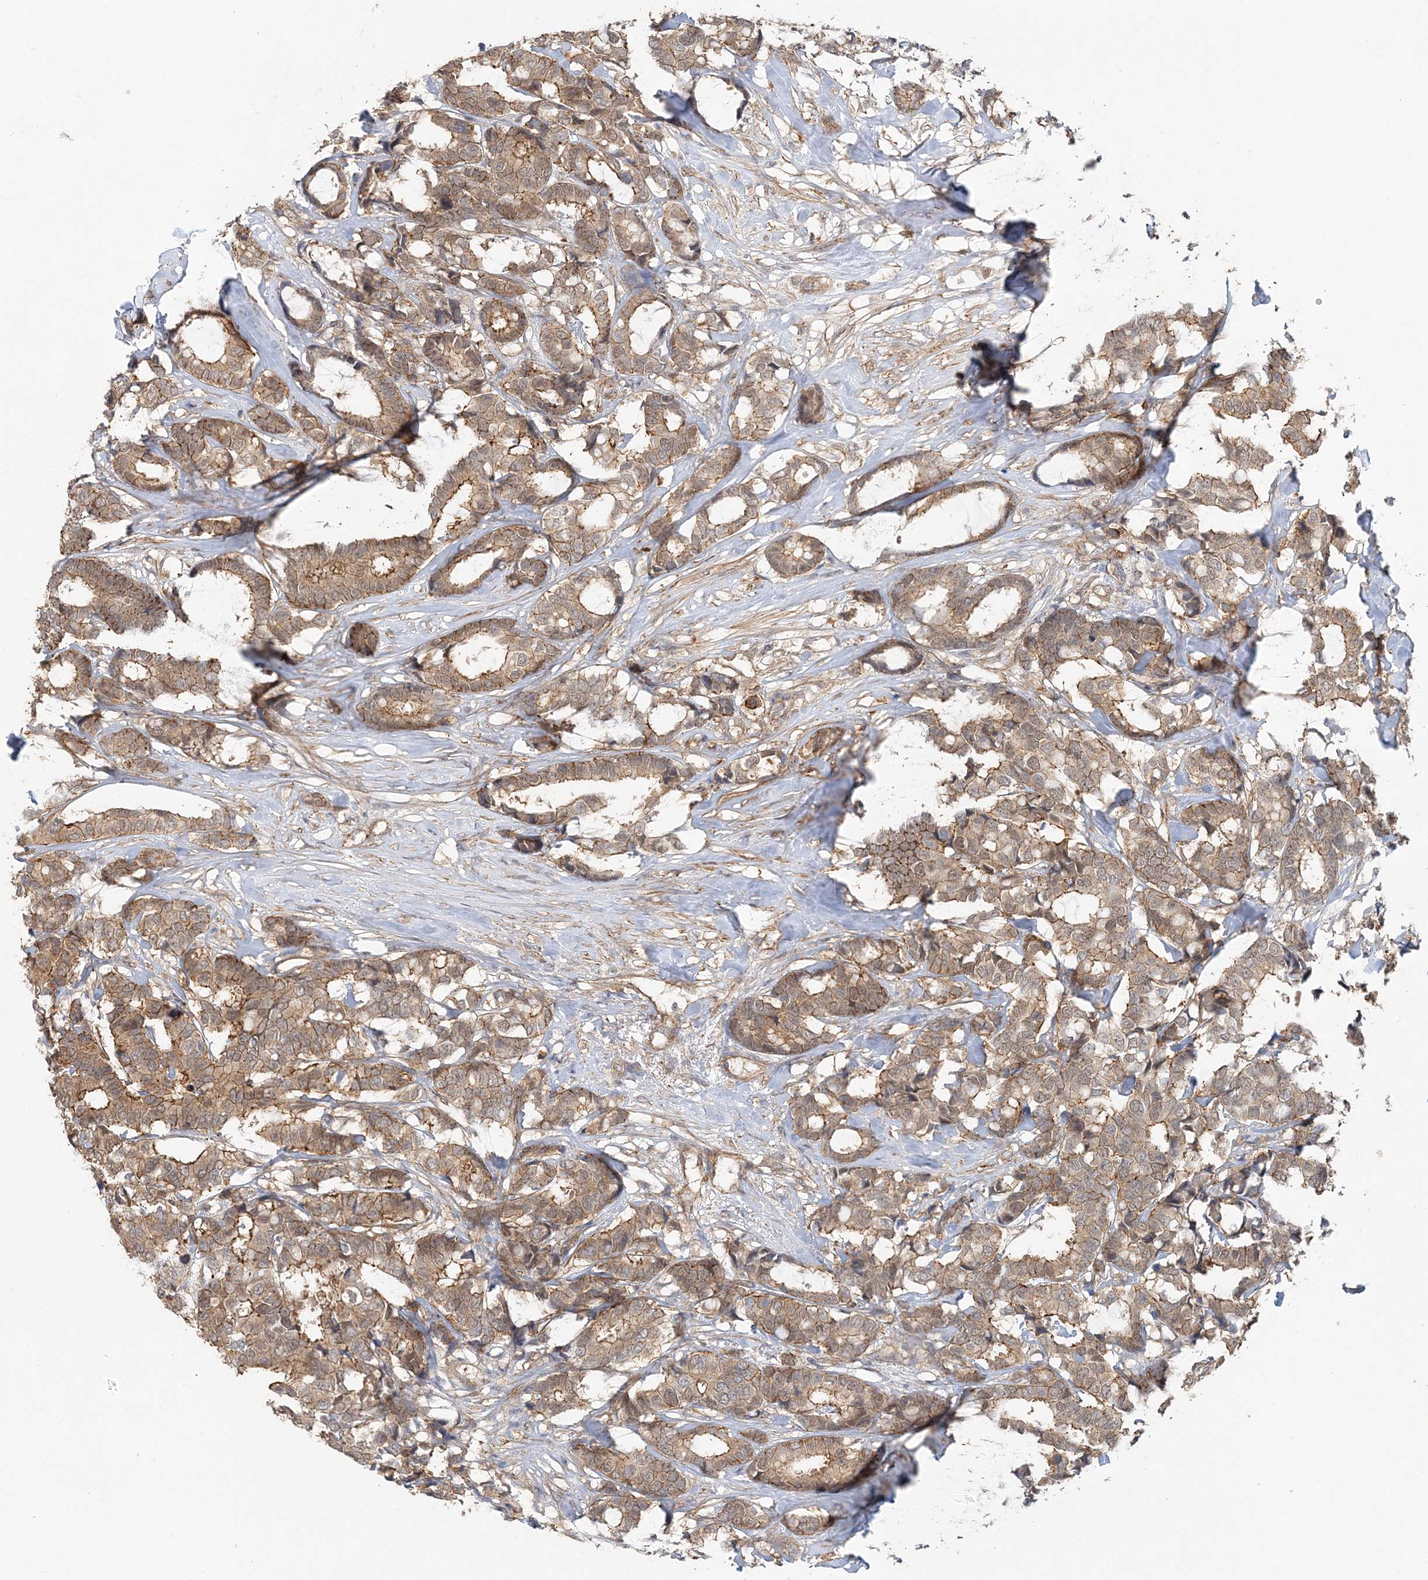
{"staining": {"intensity": "weak", "quantity": ">75%", "location": "cytoplasmic/membranous"}, "tissue": "breast cancer", "cell_type": "Tumor cells", "image_type": "cancer", "snomed": [{"axis": "morphology", "description": "Duct carcinoma"}, {"axis": "topography", "description": "Breast"}], "caption": "A brown stain labels weak cytoplasmic/membranous expression of a protein in infiltrating ductal carcinoma (breast) tumor cells.", "gene": "MAT2B", "patient": {"sex": "female", "age": 87}}